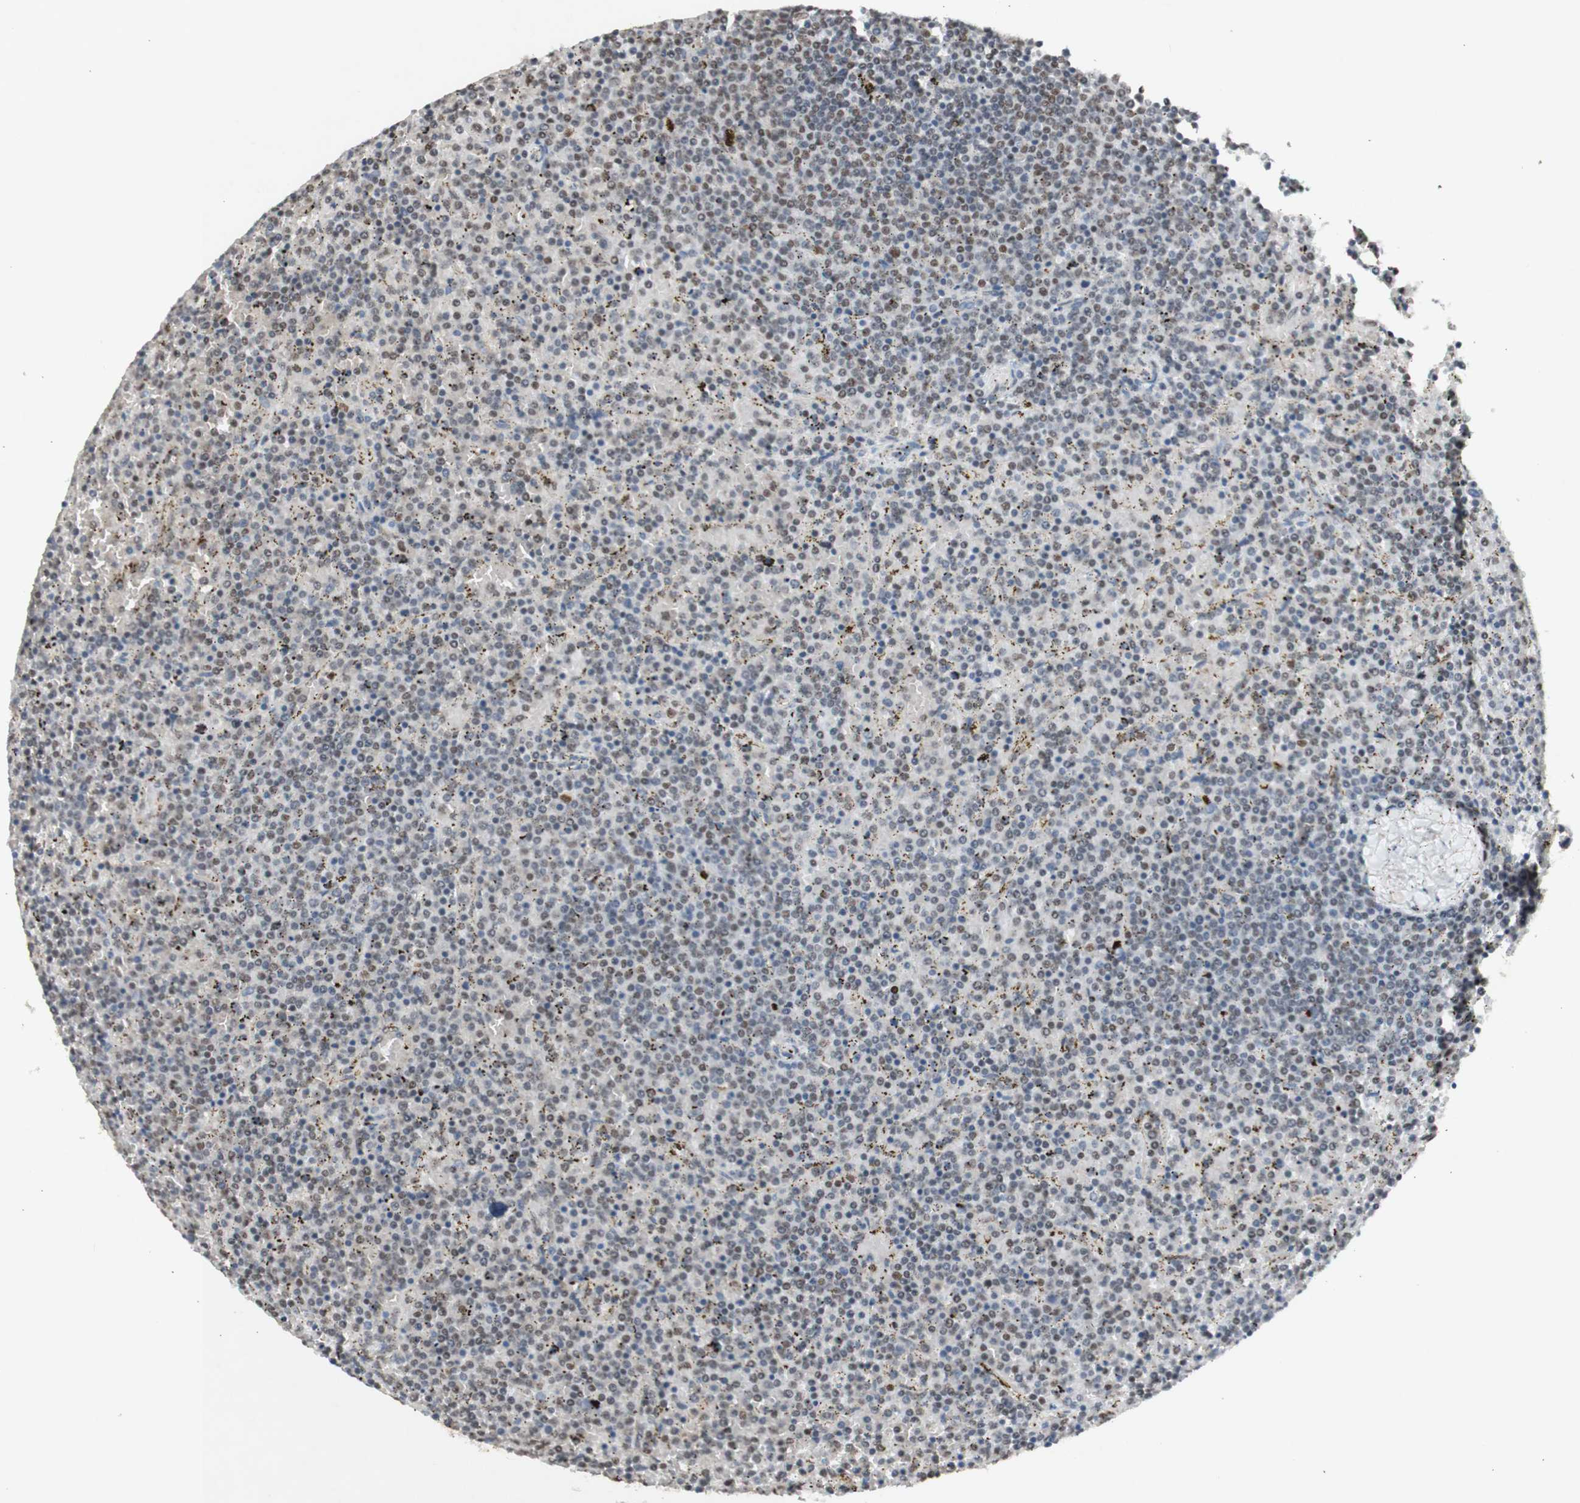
{"staining": {"intensity": "weak", "quantity": ">75%", "location": "nuclear"}, "tissue": "lymphoma", "cell_type": "Tumor cells", "image_type": "cancer", "snomed": [{"axis": "morphology", "description": "Malignant lymphoma, non-Hodgkin's type, Low grade"}, {"axis": "topography", "description": "Spleen"}], "caption": "Low-grade malignant lymphoma, non-Hodgkin's type stained with DAB immunohistochemistry reveals low levels of weak nuclear staining in about >75% of tumor cells.", "gene": "SNRPB", "patient": {"sex": "female", "age": 77}}